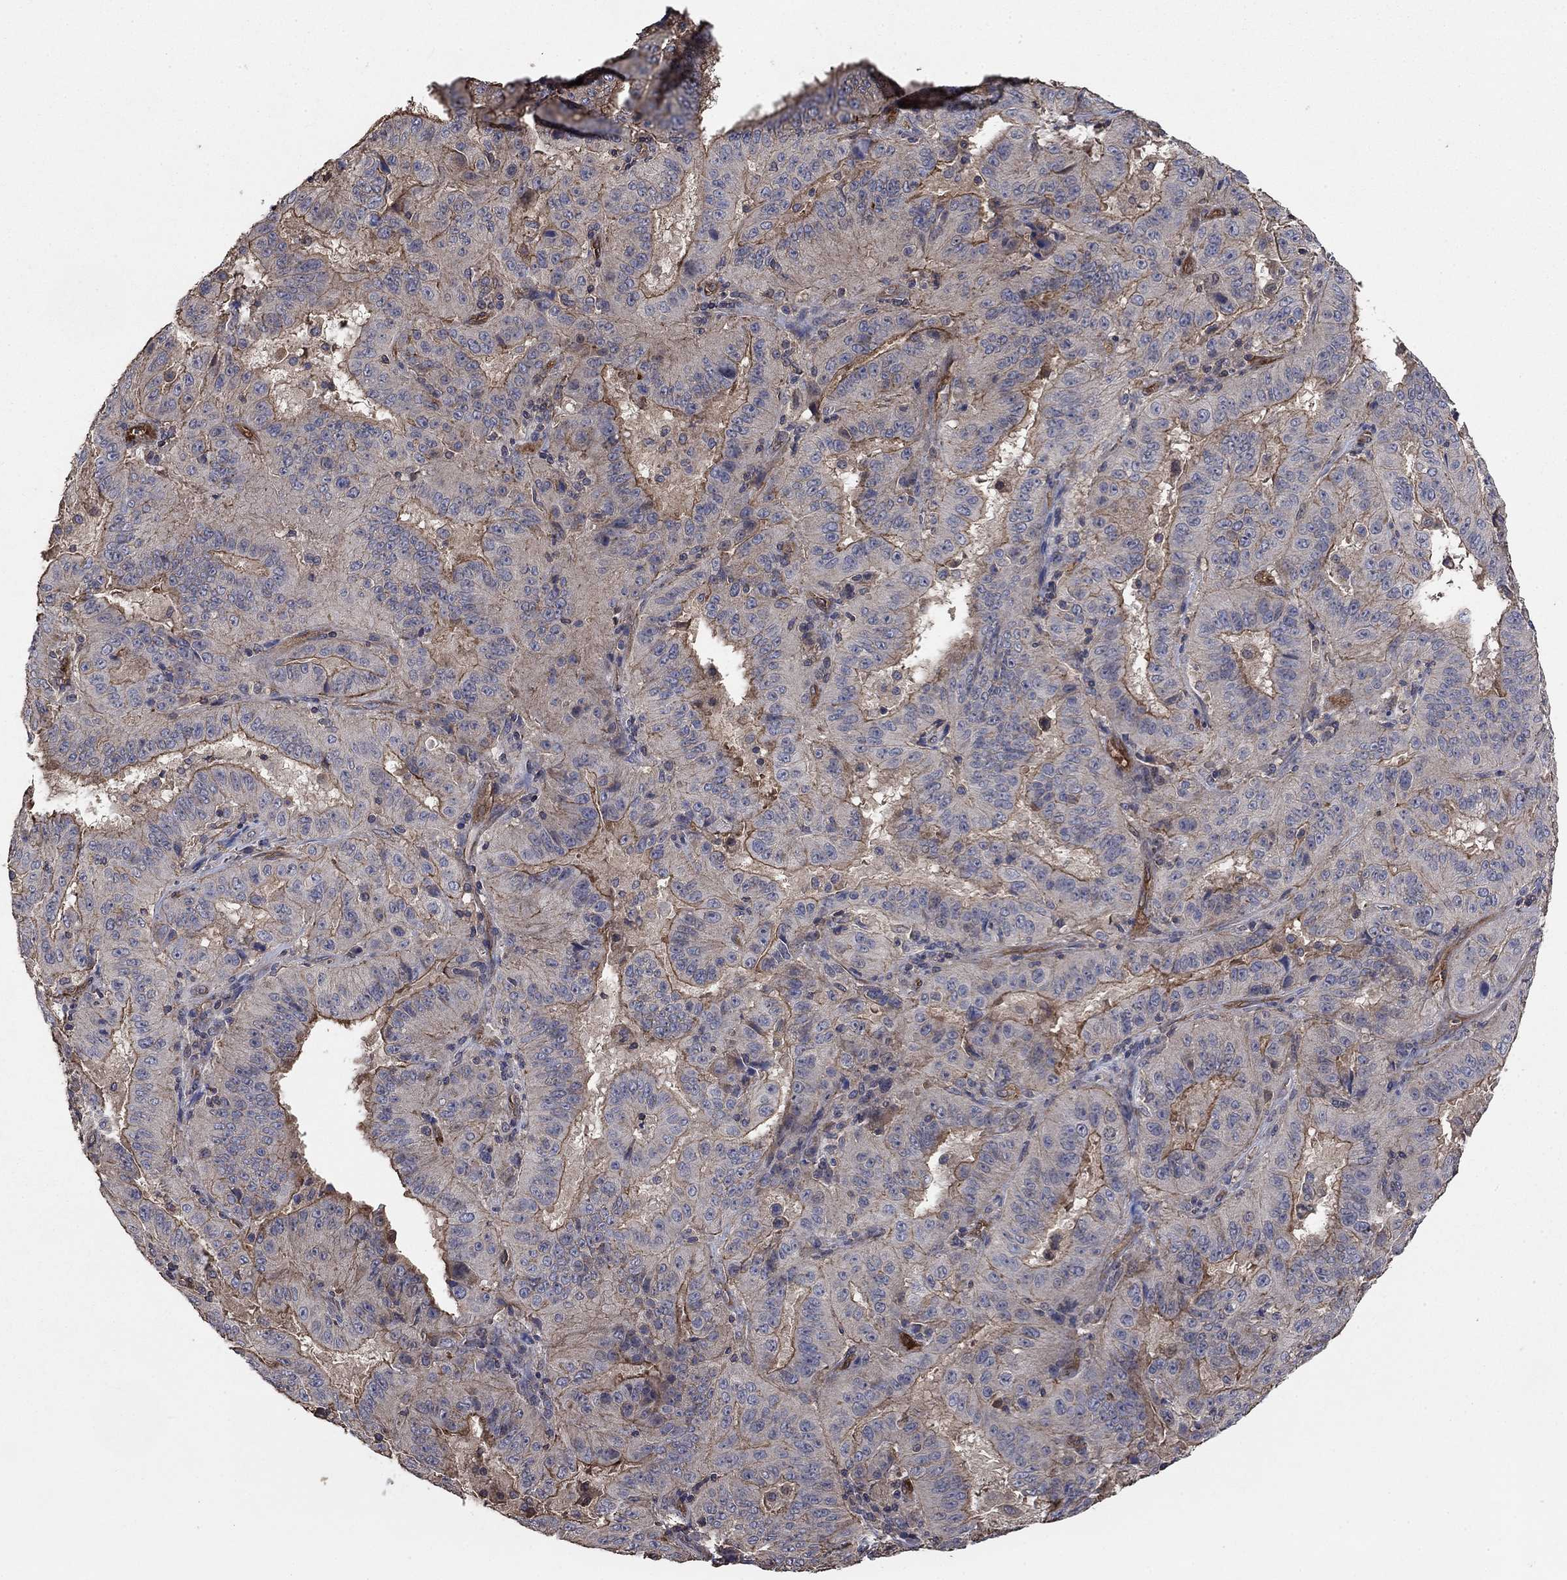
{"staining": {"intensity": "moderate", "quantity": ">75%", "location": "cytoplasmic/membranous"}, "tissue": "pancreatic cancer", "cell_type": "Tumor cells", "image_type": "cancer", "snomed": [{"axis": "morphology", "description": "Adenocarcinoma, NOS"}, {"axis": "topography", "description": "Pancreas"}], "caption": "Pancreatic cancer stained for a protein reveals moderate cytoplasmic/membranous positivity in tumor cells.", "gene": "PDE3A", "patient": {"sex": "male", "age": 63}}